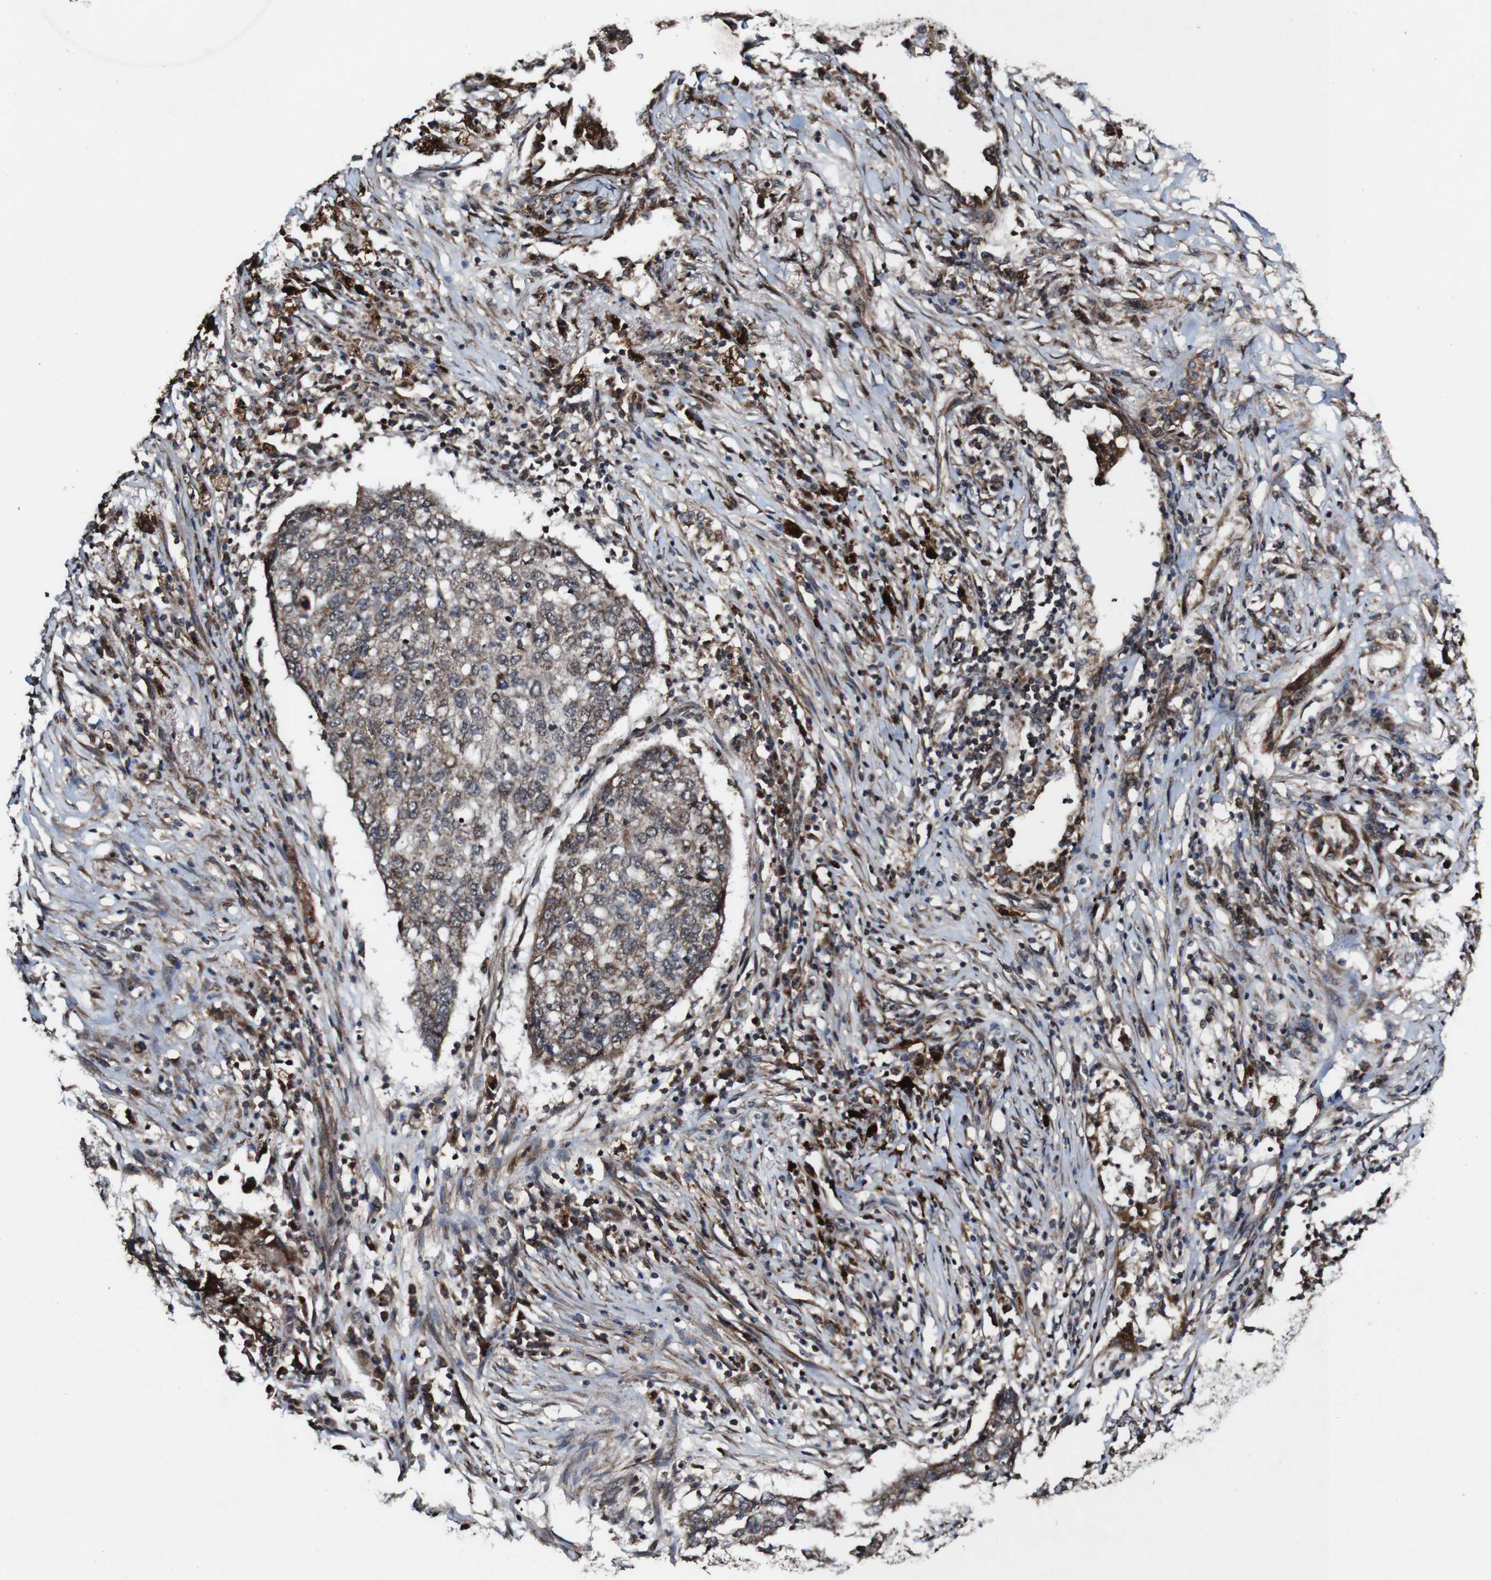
{"staining": {"intensity": "moderate", "quantity": ">75%", "location": "cytoplasmic/membranous"}, "tissue": "lung cancer", "cell_type": "Tumor cells", "image_type": "cancer", "snomed": [{"axis": "morphology", "description": "Carcinoid, malignant, NOS"}, {"axis": "topography", "description": "Lung"}], "caption": "A high-resolution histopathology image shows IHC staining of lung cancer, which reveals moderate cytoplasmic/membranous positivity in approximately >75% of tumor cells. (Brightfield microscopy of DAB IHC at high magnification).", "gene": "BTN3A3", "patient": {"sex": "male", "age": 60}}